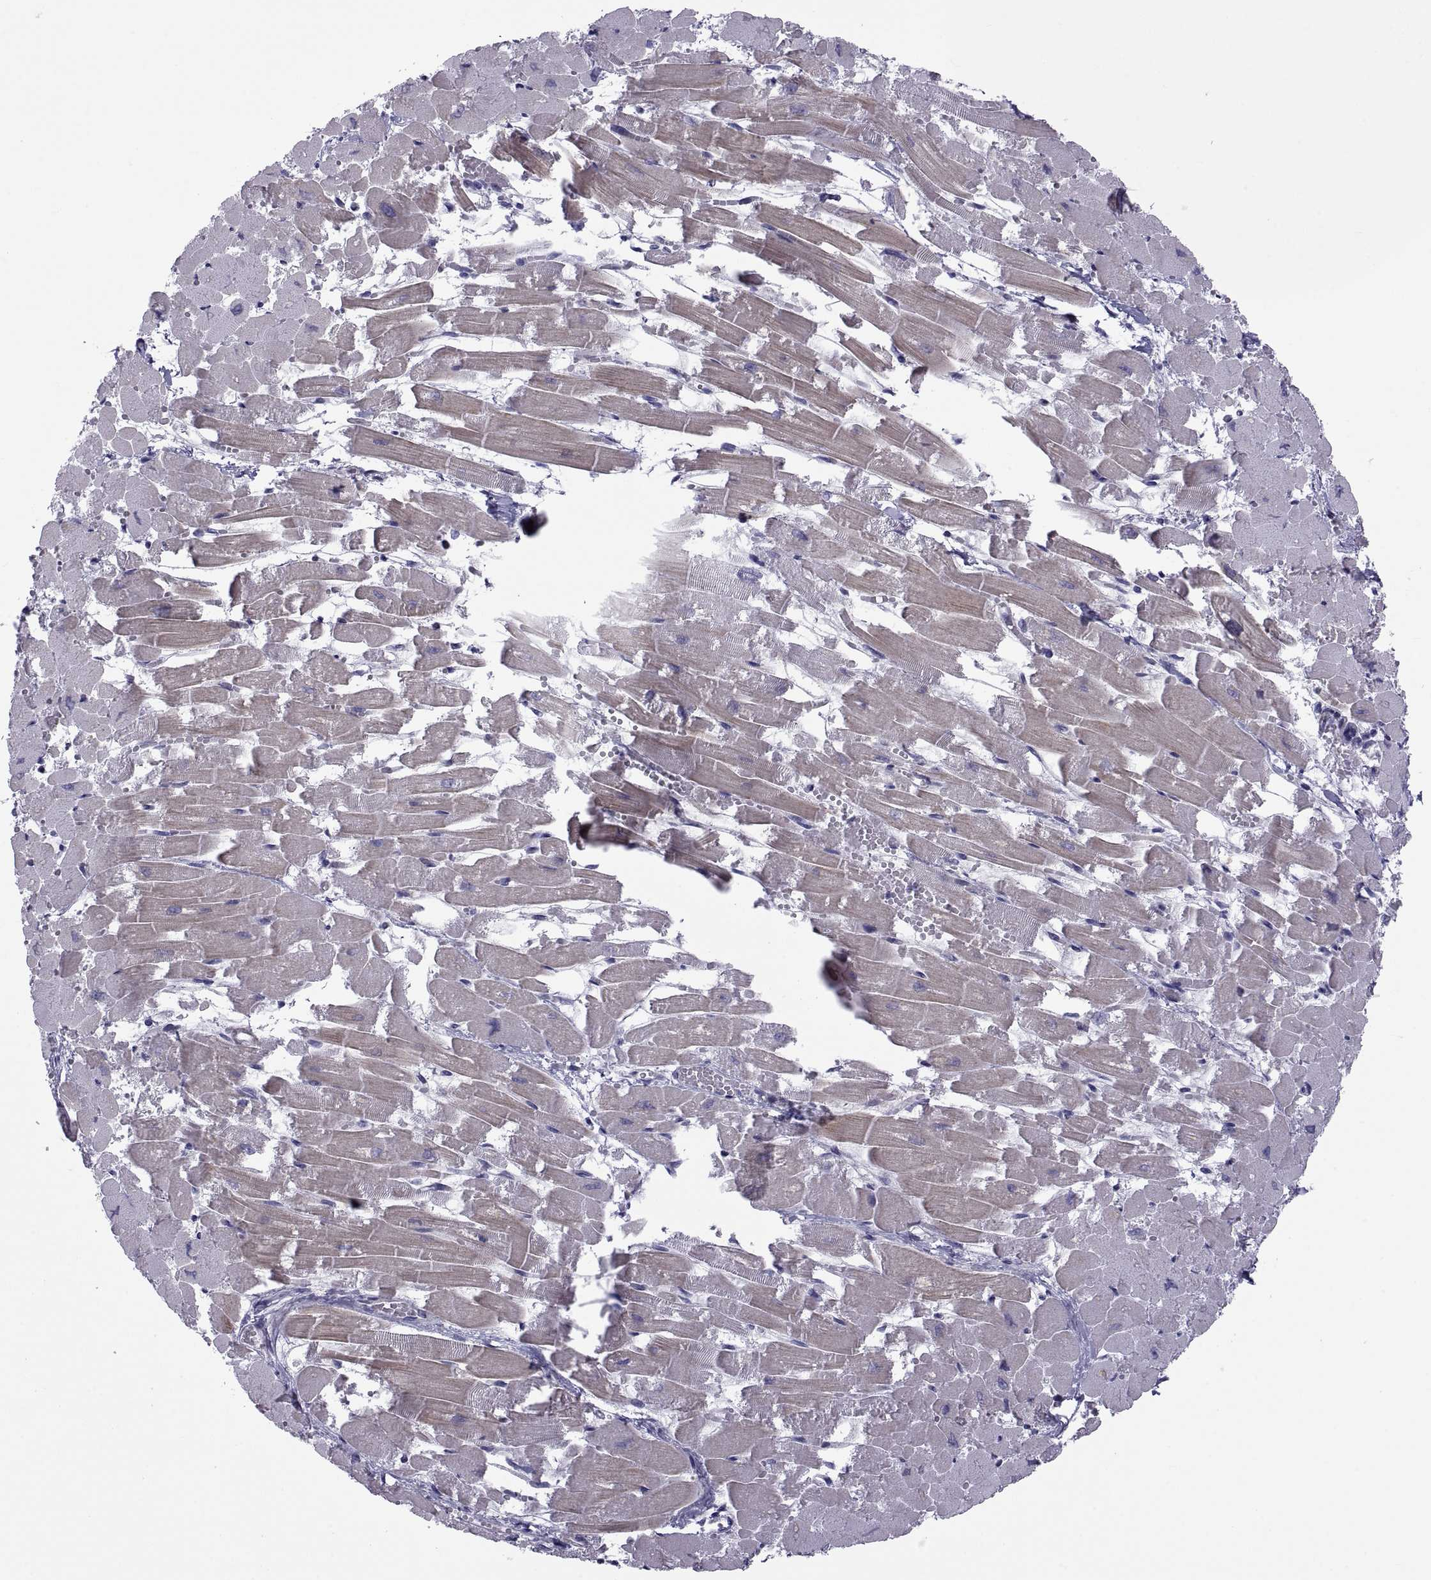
{"staining": {"intensity": "negative", "quantity": "none", "location": "none"}, "tissue": "heart muscle", "cell_type": "Cardiomyocytes", "image_type": "normal", "snomed": [{"axis": "morphology", "description": "Normal tissue, NOS"}, {"axis": "topography", "description": "Heart"}], "caption": "A micrograph of heart muscle stained for a protein reveals no brown staining in cardiomyocytes.", "gene": "TMEM158", "patient": {"sex": "female", "age": 52}}